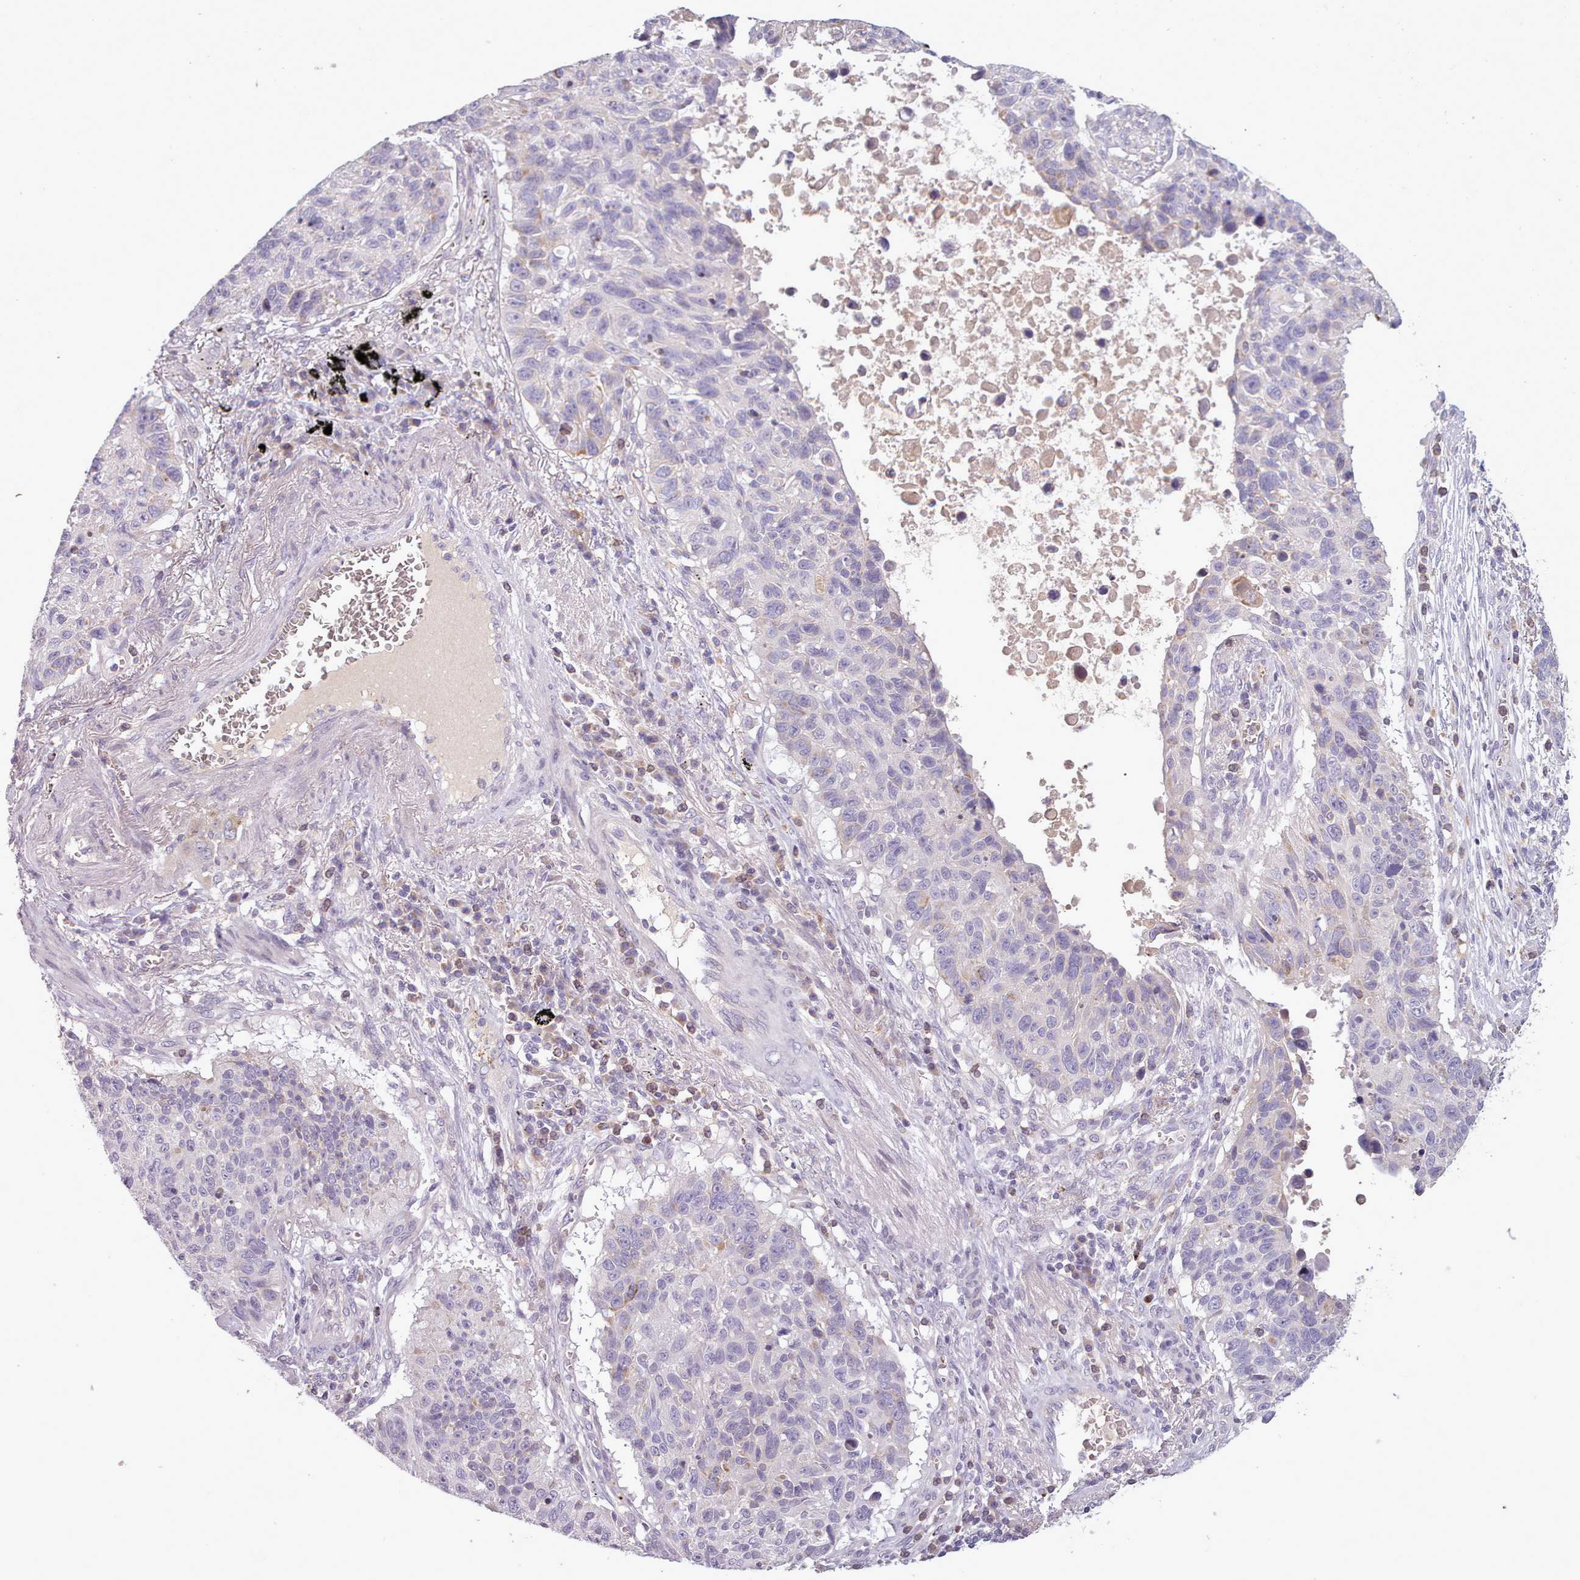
{"staining": {"intensity": "negative", "quantity": "none", "location": "none"}, "tissue": "lung cancer", "cell_type": "Tumor cells", "image_type": "cancer", "snomed": [{"axis": "morphology", "description": "Squamous cell carcinoma, NOS"}, {"axis": "topography", "description": "Lung"}], "caption": "Tumor cells show no significant positivity in lung cancer.", "gene": "LAPTM5", "patient": {"sex": "male", "age": 66}}